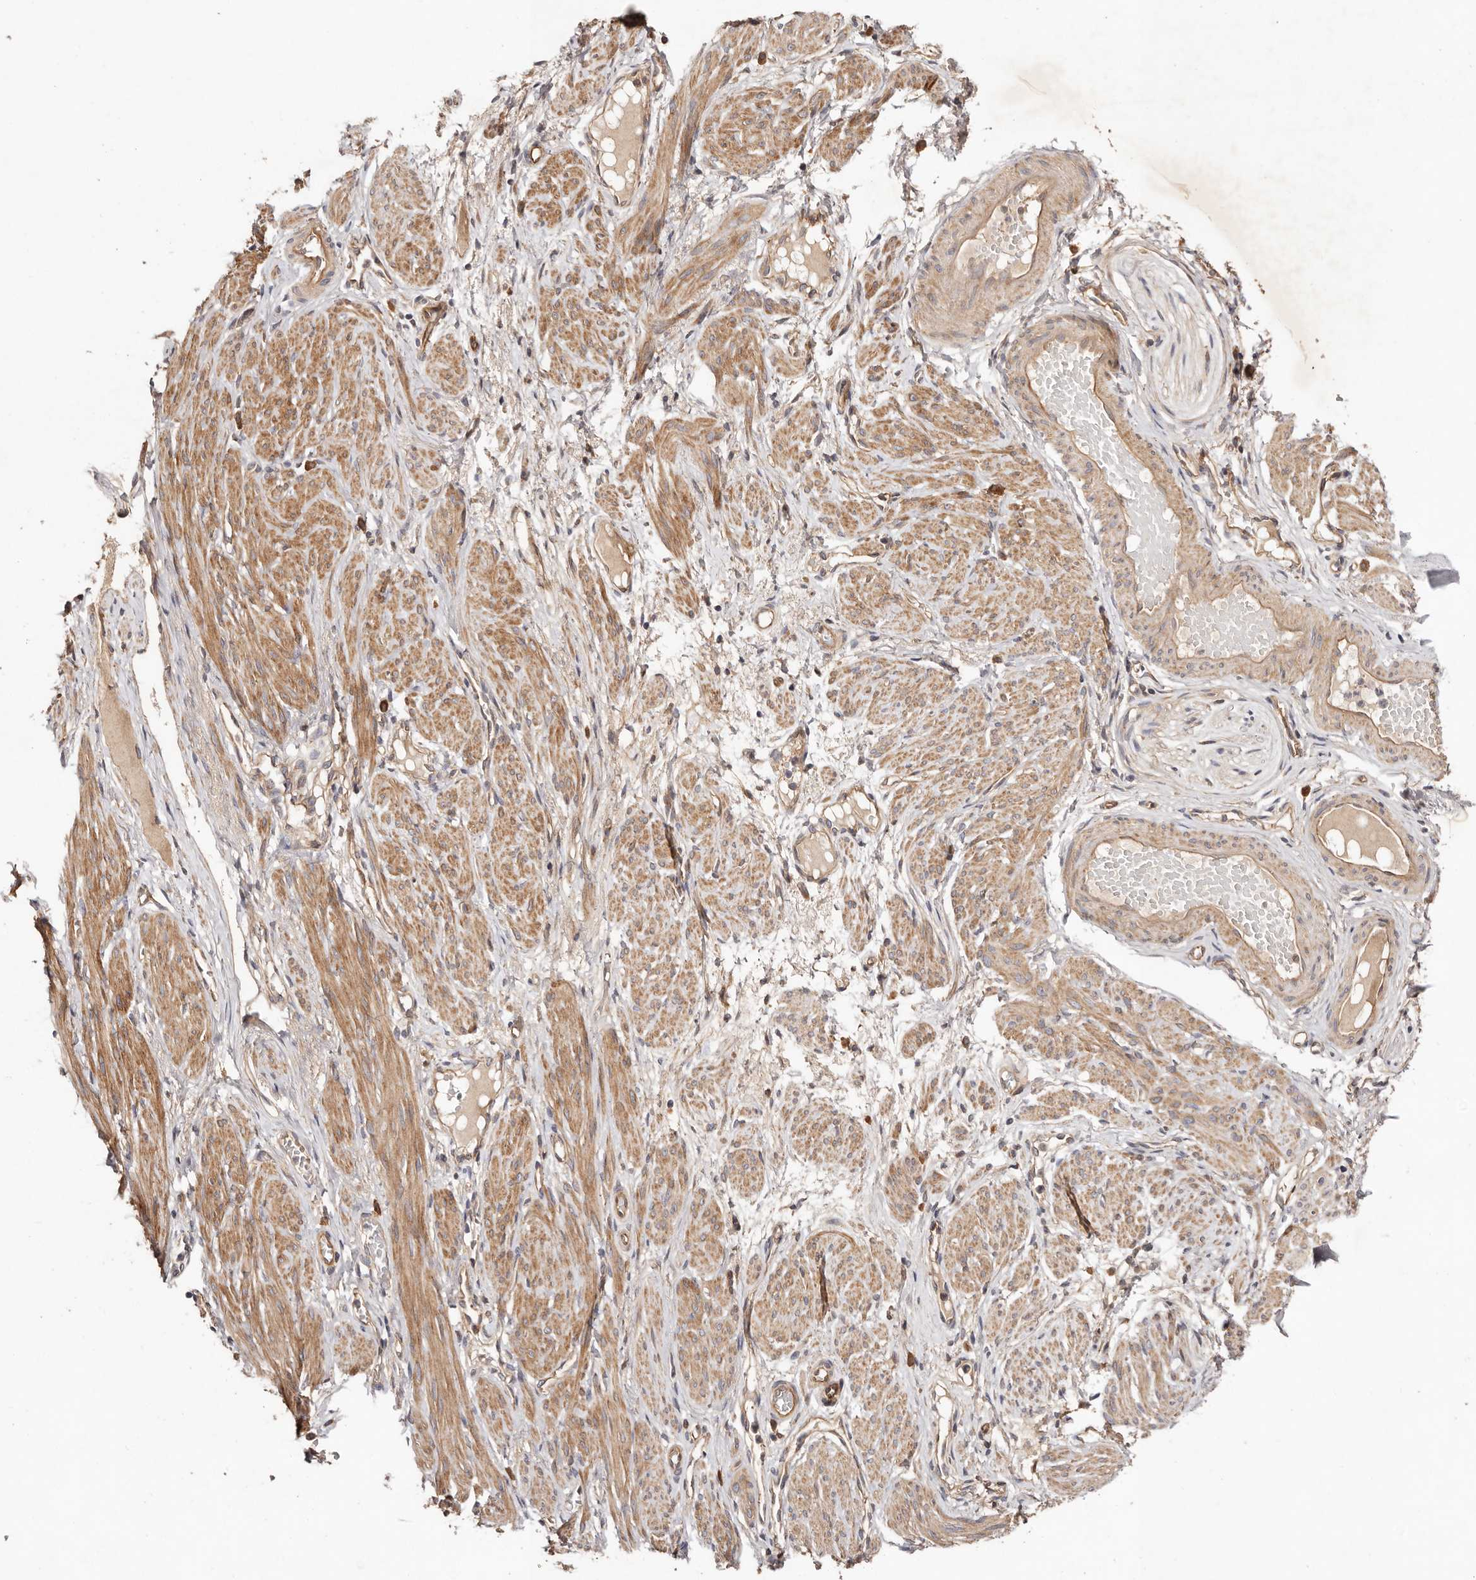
{"staining": {"intensity": "moderate", "quantity": "25%-75%", "location": "cytoplasmic/membranous"}, "tissue": "adipose tissue", "cell_type": "Adipocytes", "image_type": "normal", "snomed": [{"axis": "morphology", "description": "Normal tissue, NOS"}, {"axis": "topography", "description": "Smooth muscle"}, {"axis": "topography", "description": "Peripheral nerve tissue"}], "caption": "A medium amount of moderate cytoplasmic/membranous staining is identified in about 25%-75% of adipocytes in unremarkable adipose tissue. (DAB IHC, brown staining for protein, blue staining for nuclei).", "gene": "MACF1", "patient": {"sex": "female", "age": 39}}